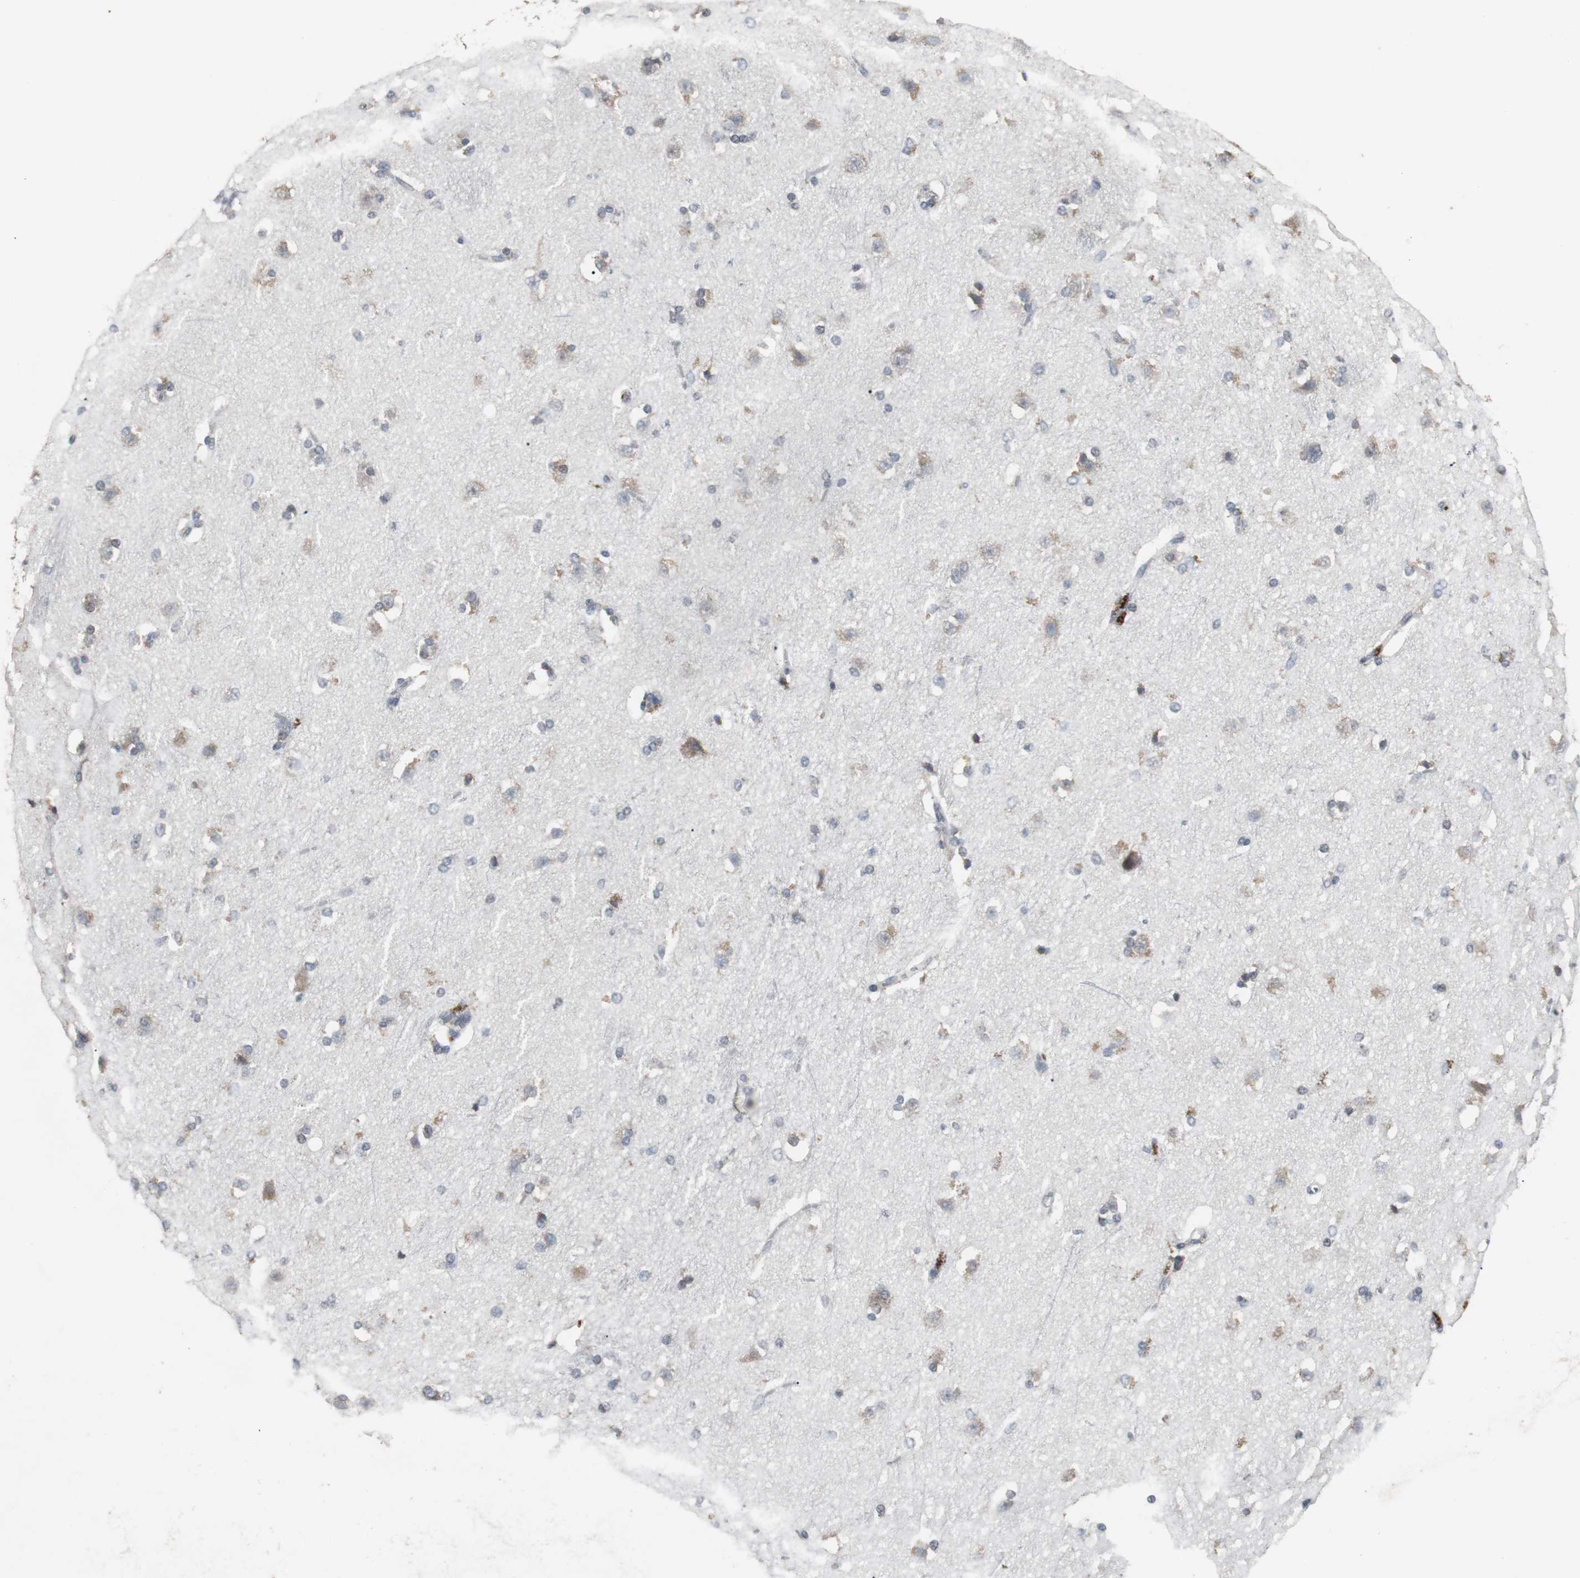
{"staining": {"intensity": "weak", "quantity": "<25%", "location": "cytoplasmic/membranous"}, "tissue": "caudate", "cell_type": "Glial cells", "image_type": "normal", "snomed": [{"axis": "morphology", "description": "Normal tissue, NOS"}, {"axis": "topography", "description": "Lateral ventricle wall"}], "caption": "Glial cells show no significant expression in benign caudate.", "gene": "ACAA1", "patient": {"sex": "female", "age": 19}}